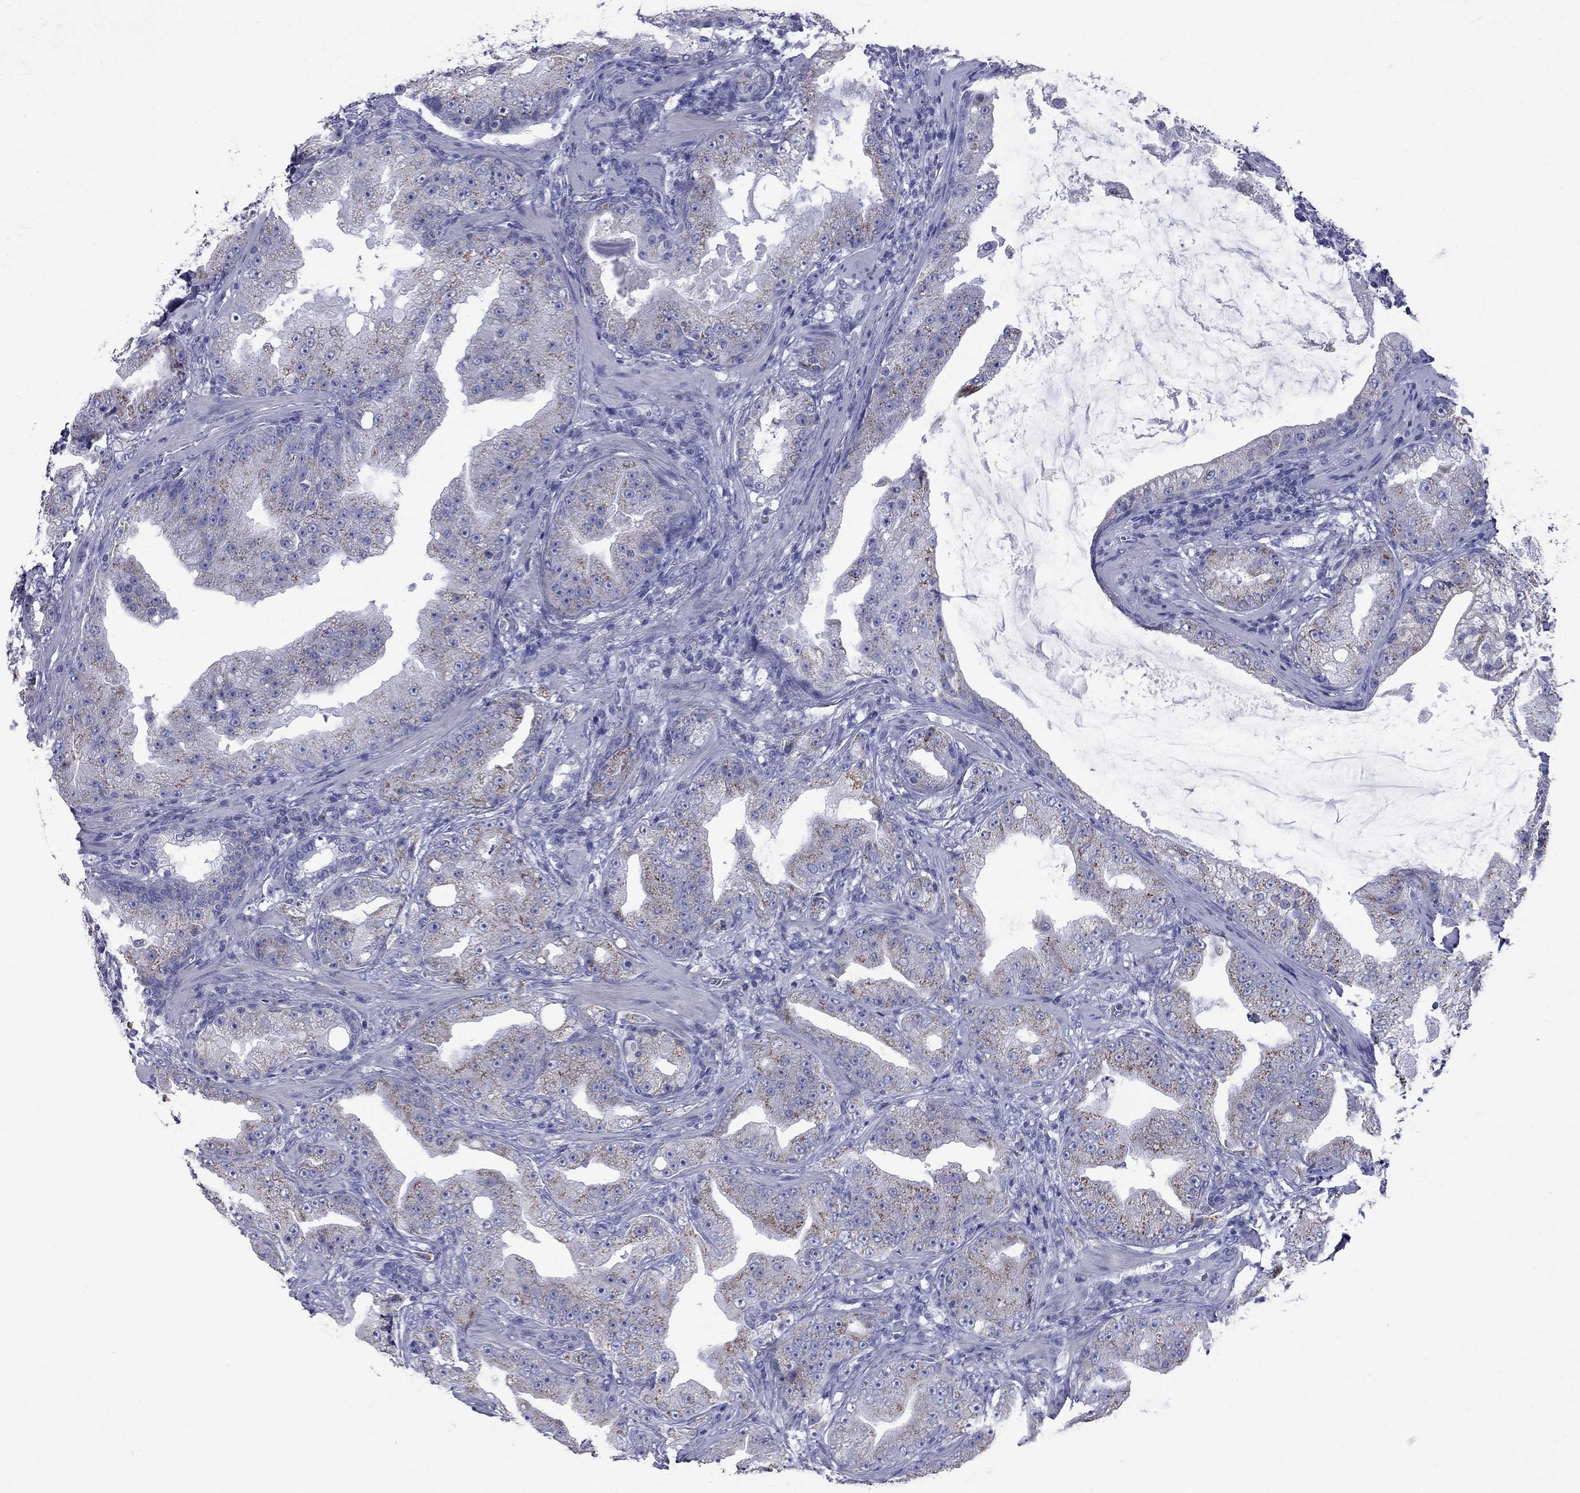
{"staining": {"intensity": "moderate", "quantity": ">75%", "location": "cytoplasmic/membranous"}, "tissue": "prostate cancer", "cell_type": "Tumor cells", "image_type": "cancer", "snomed": [{"axis": "morphology", "description": "Adenocarcinoma, Low grade"}, {"axis": "topography", "description": "Prostate"}], "caption": "Tumor cells reveal medium levels of moderate cytoplasmic/membranous expression in about >75% of cells in human low-grade adenocarcinoma (prostate).", "gene": "VSIG10", "patient": {"sex": "male", "age": 62}}